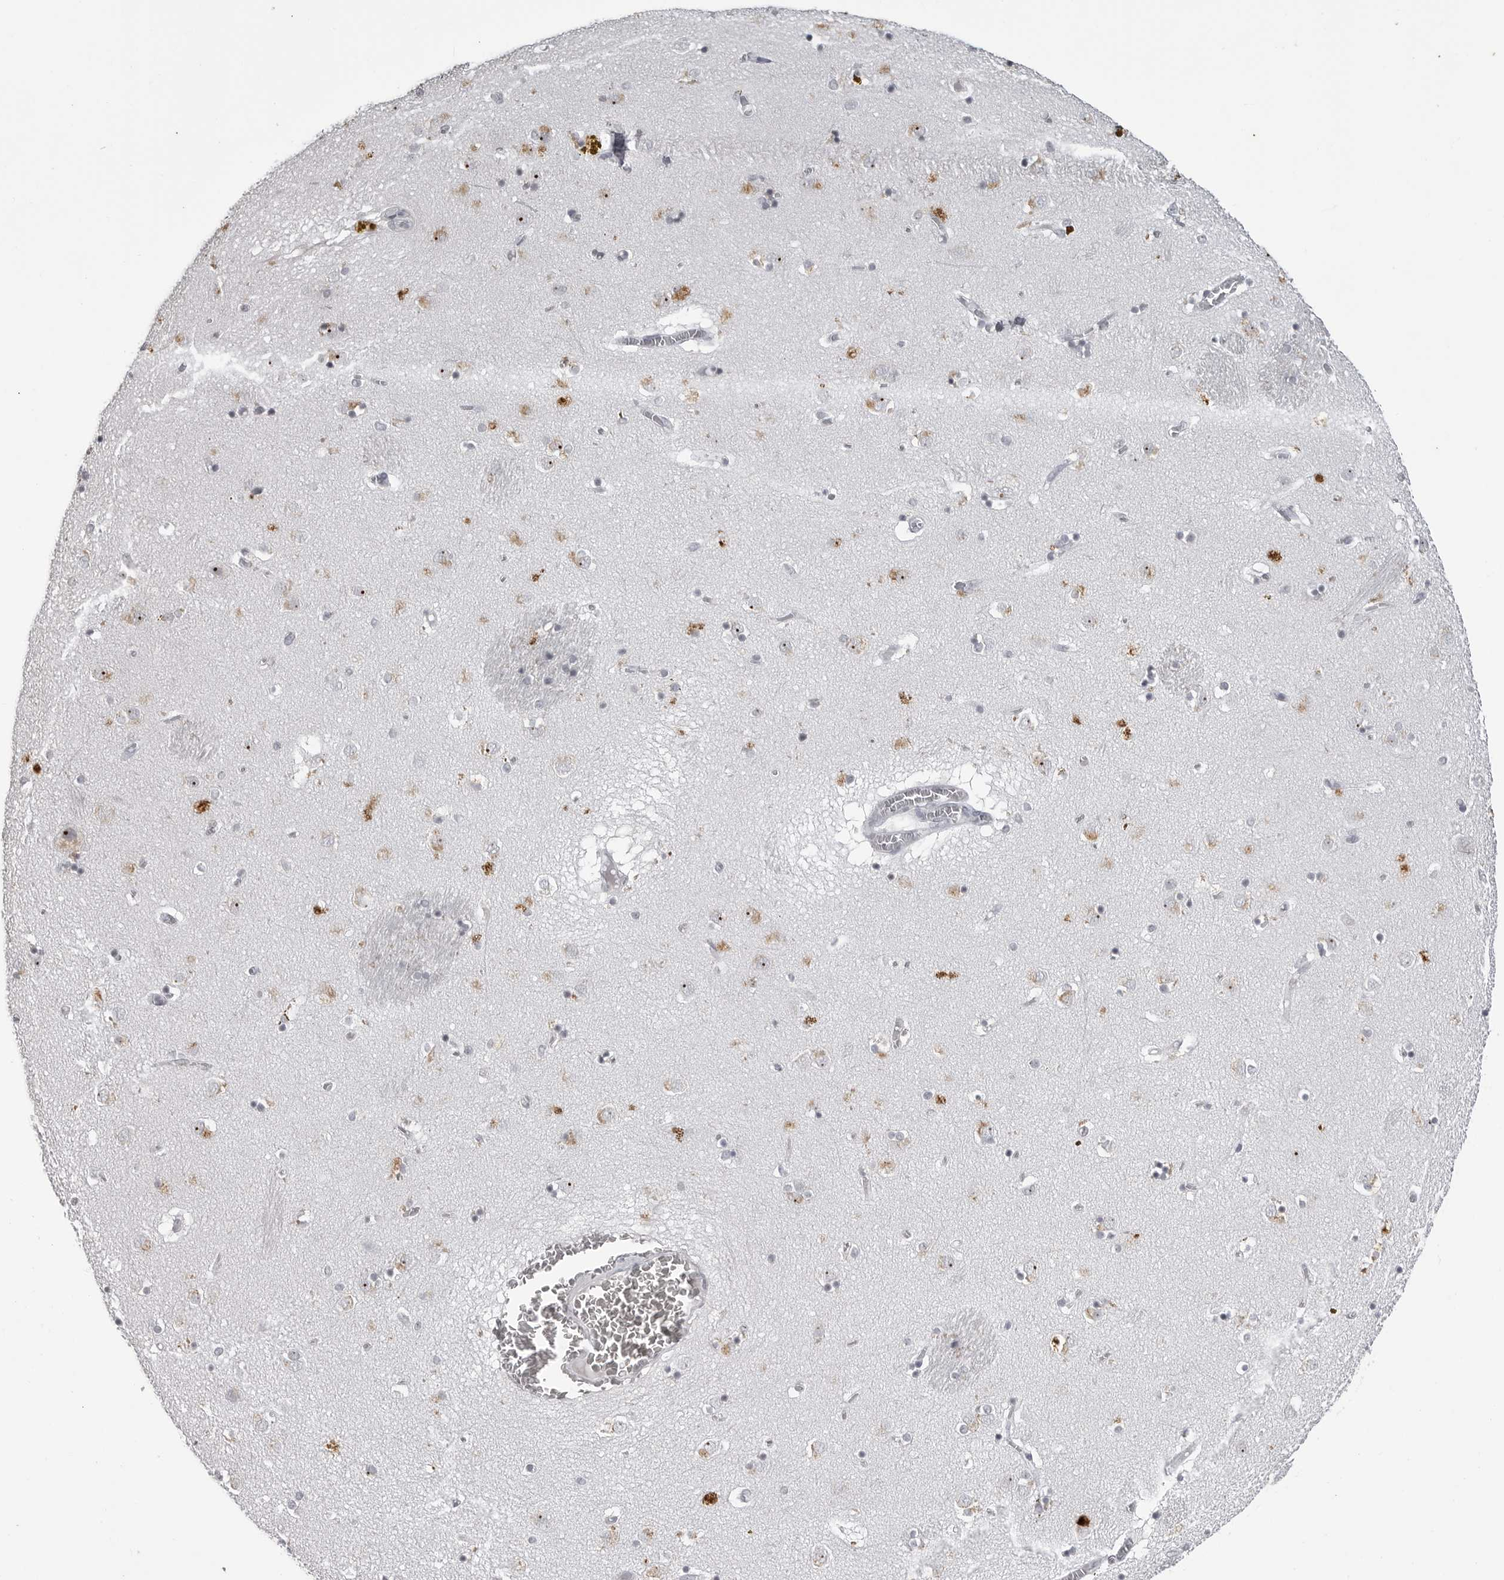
{"staining": {"intensity": "negative", "quantity": "none", "location": "none"}, "tissue": "caudate", "cell_type": "Glial cells", "image_type": "normal", "snomed": [{"axis": "morphology", "description": "Normal tissue, NOS"}, {"axis": "topography", "description": "Lateral ventricle wall"}], "caption": "The image reveals no significant expression in glial cells of caudate. (DAB (3,3'-diaminobenzidine) immunohistochemistry visualized using brightfield microscopy, high magnification).", "gene": "DDX54", "patient": {"sex": "male", "age": 70}}